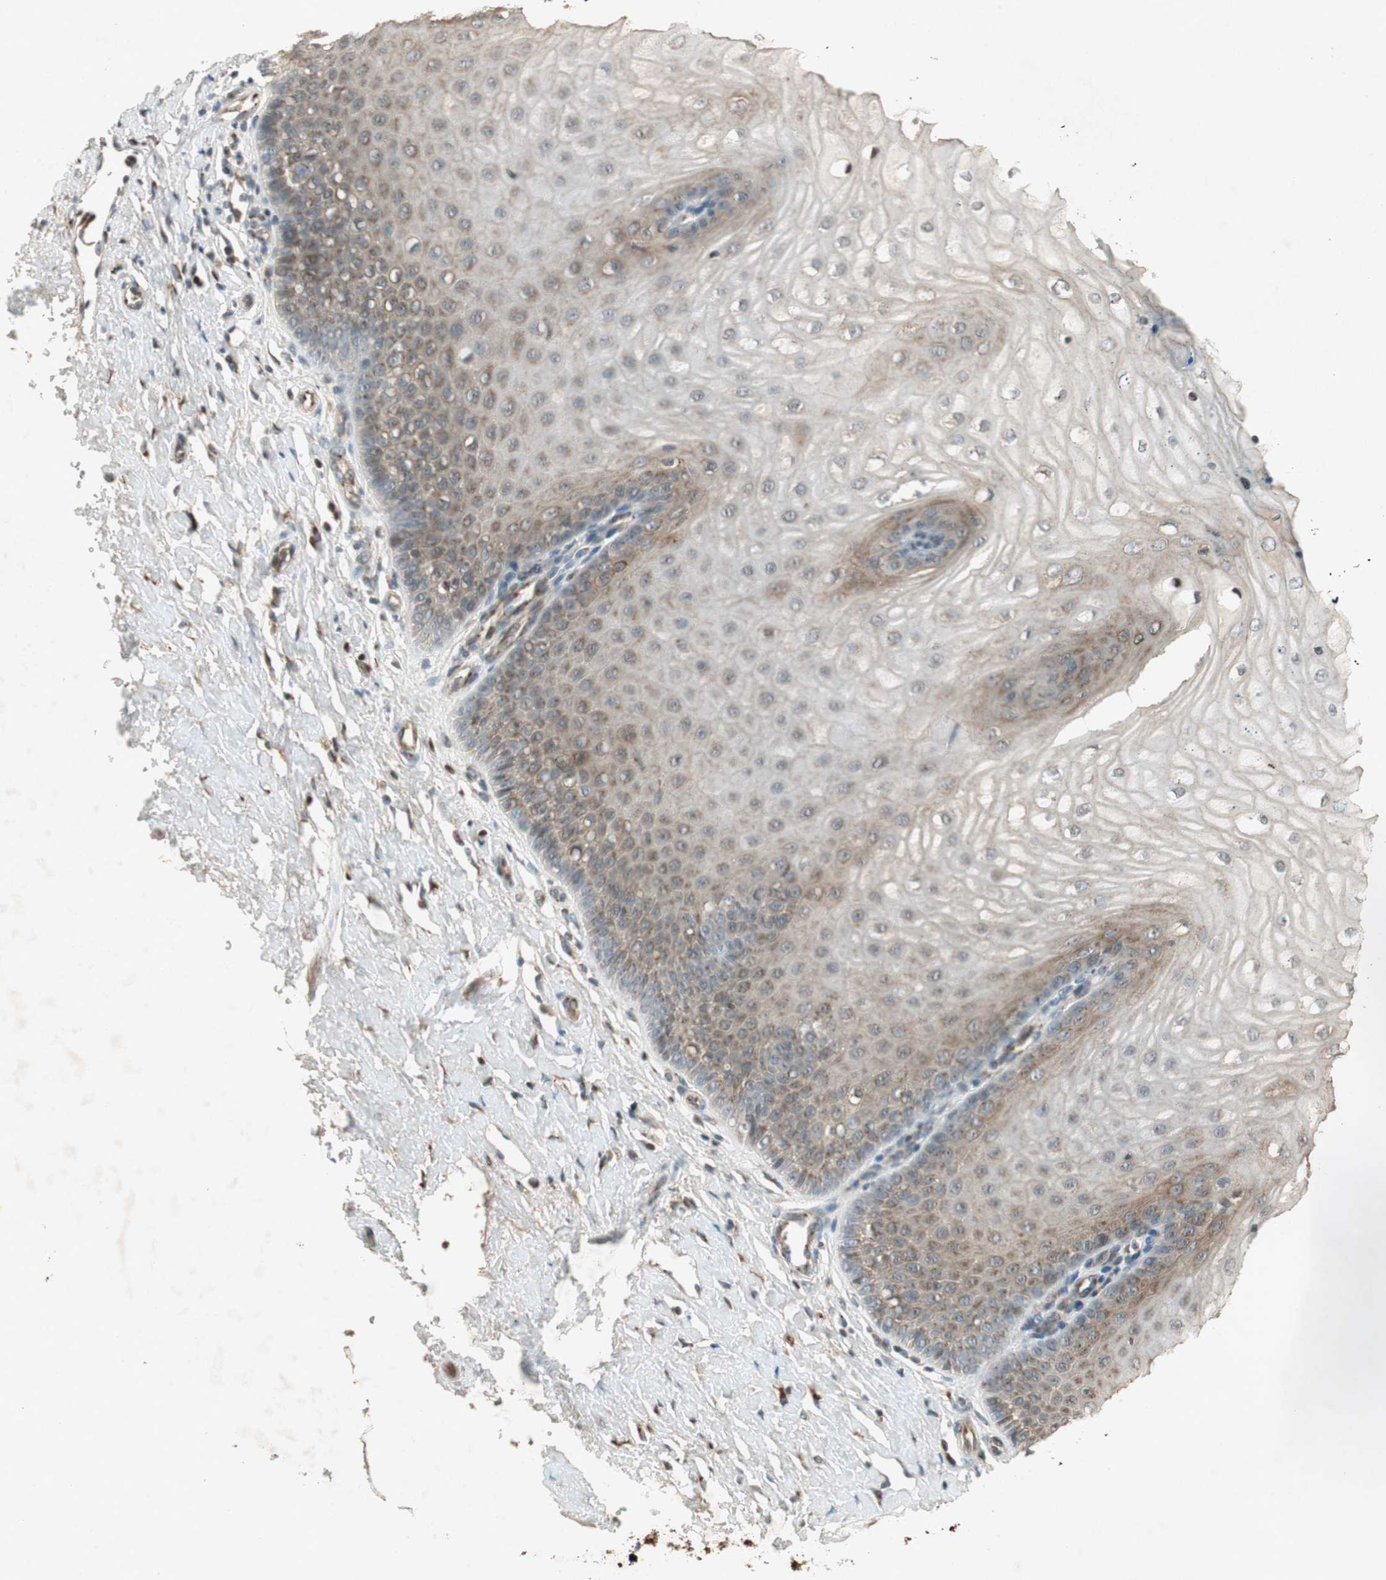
{"staining": {"intensity": "moderate", "quantity": ">75%", "location": "cytoplasmic/membranous"}, "tissue": "cervix", "cell_type": "Glandular cells", "image_type": "normal", "snomed": [{"axis": "morphology", "description": "Normal tissue, NOS"}, {"axis": "topography", "description": "Cervix"}], "caption": "A medium amount of moderate cytoplasmic/membranous positivity is present in approximately >75% of glandular cells in benign cervix. (Stains: DAB in brown, nuclei in blue, Microscopy: brightfield microscopy at high magnification).", "gene": "NEO1", "patient": {"sex": "female", "age": 55}}